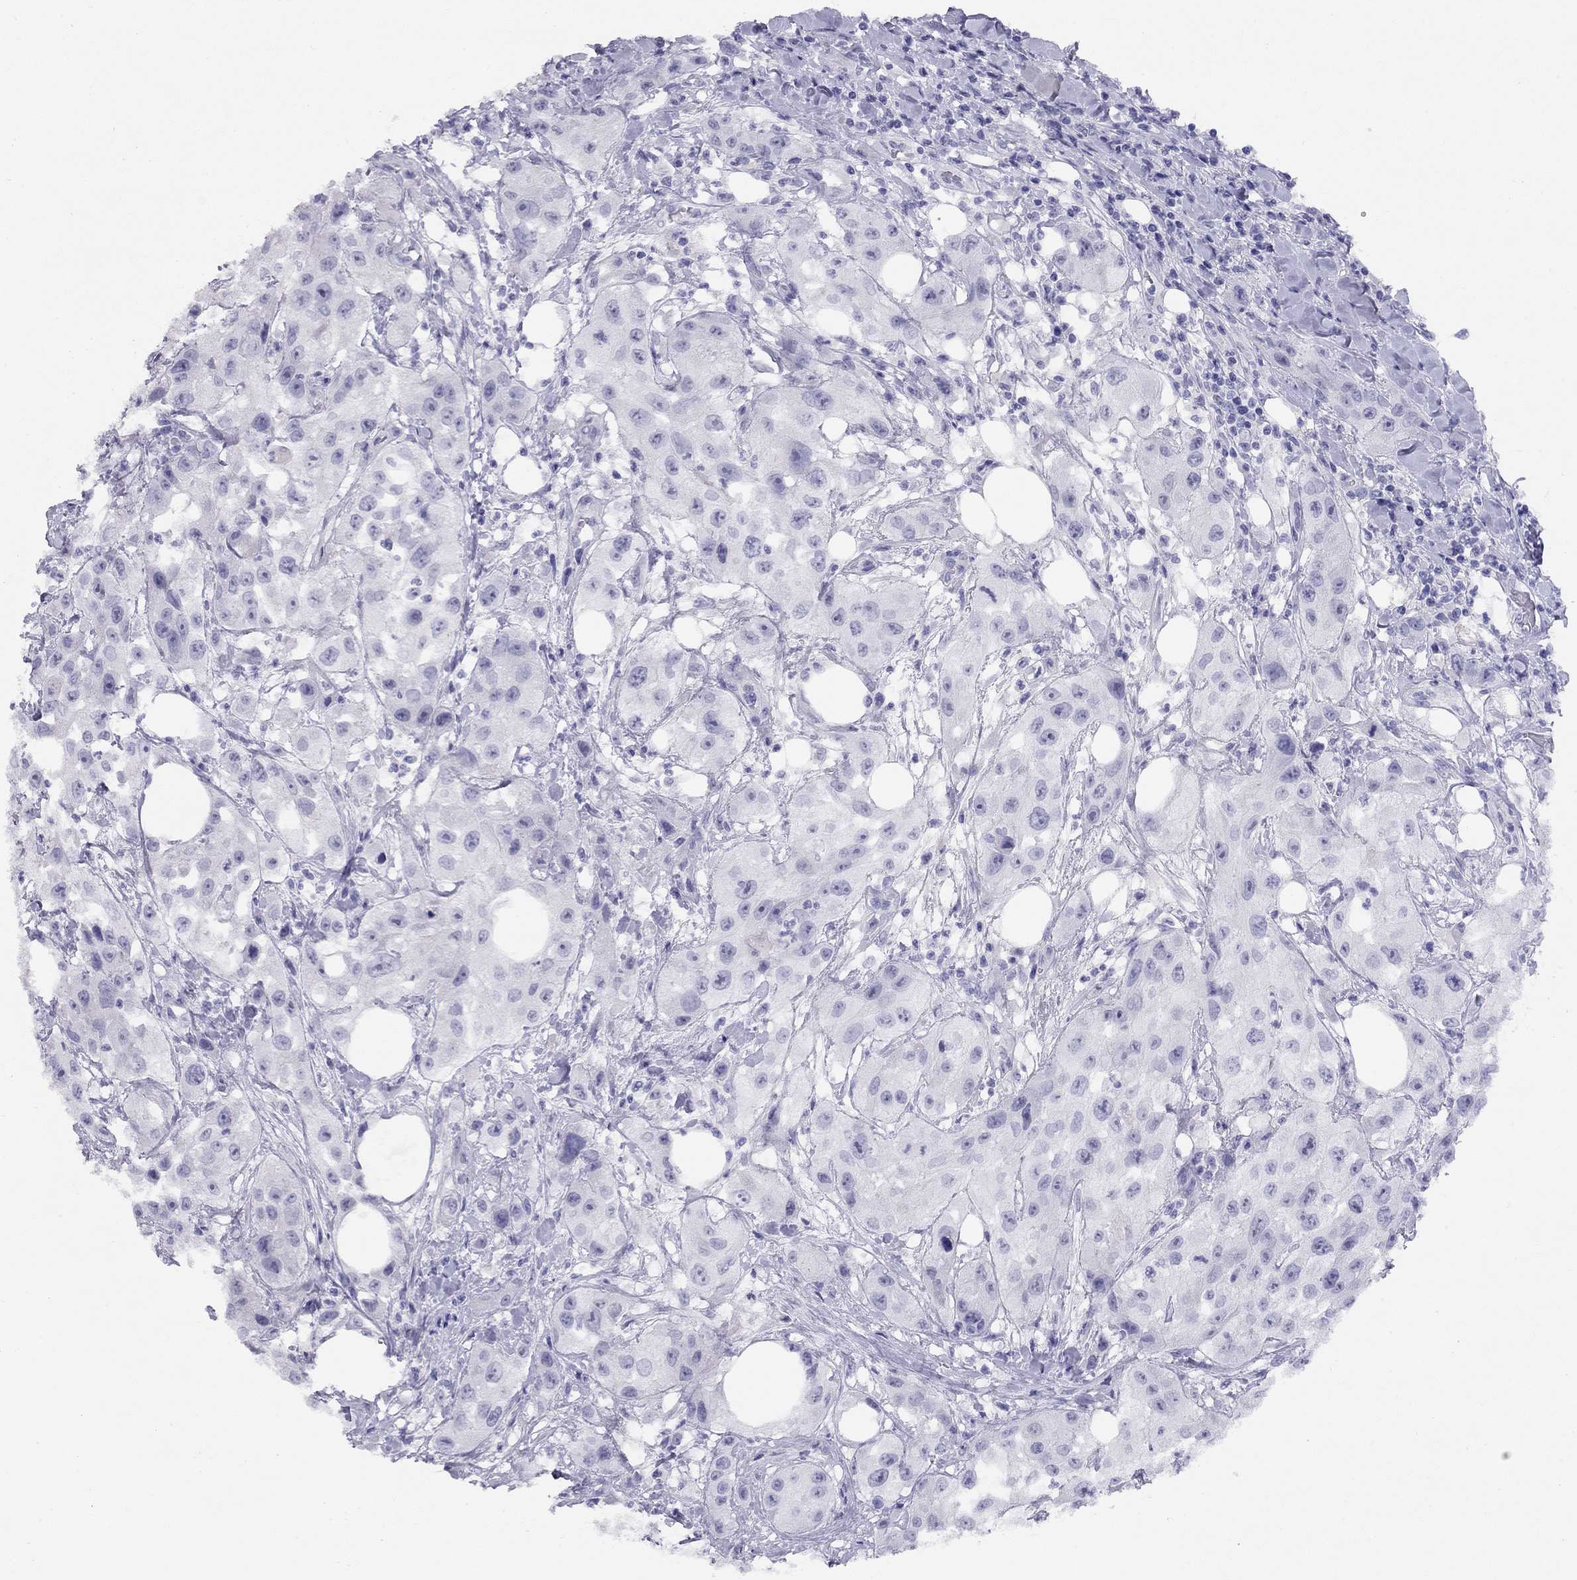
{"staining": {"intensity": "negative", "quantity": "none", "location": "none"}, "tissue": "urothelial cancer", "cell_type": "Tumor cells", "image_type": "cancer", "snomed": [{"axis": "morphology", "description": "Urothelial carcinoma, High grade"}, {"axis": "topography", "description": "Urinary bladder"}], "caption": "High power microscopy micrograph of an immunohistochemistry image of urothelial carcinoma (high-grade), revealing no significant positivity in tumor cells.", "gene": "LRIT2", "patient": {"sex": "male", "age": 79}}